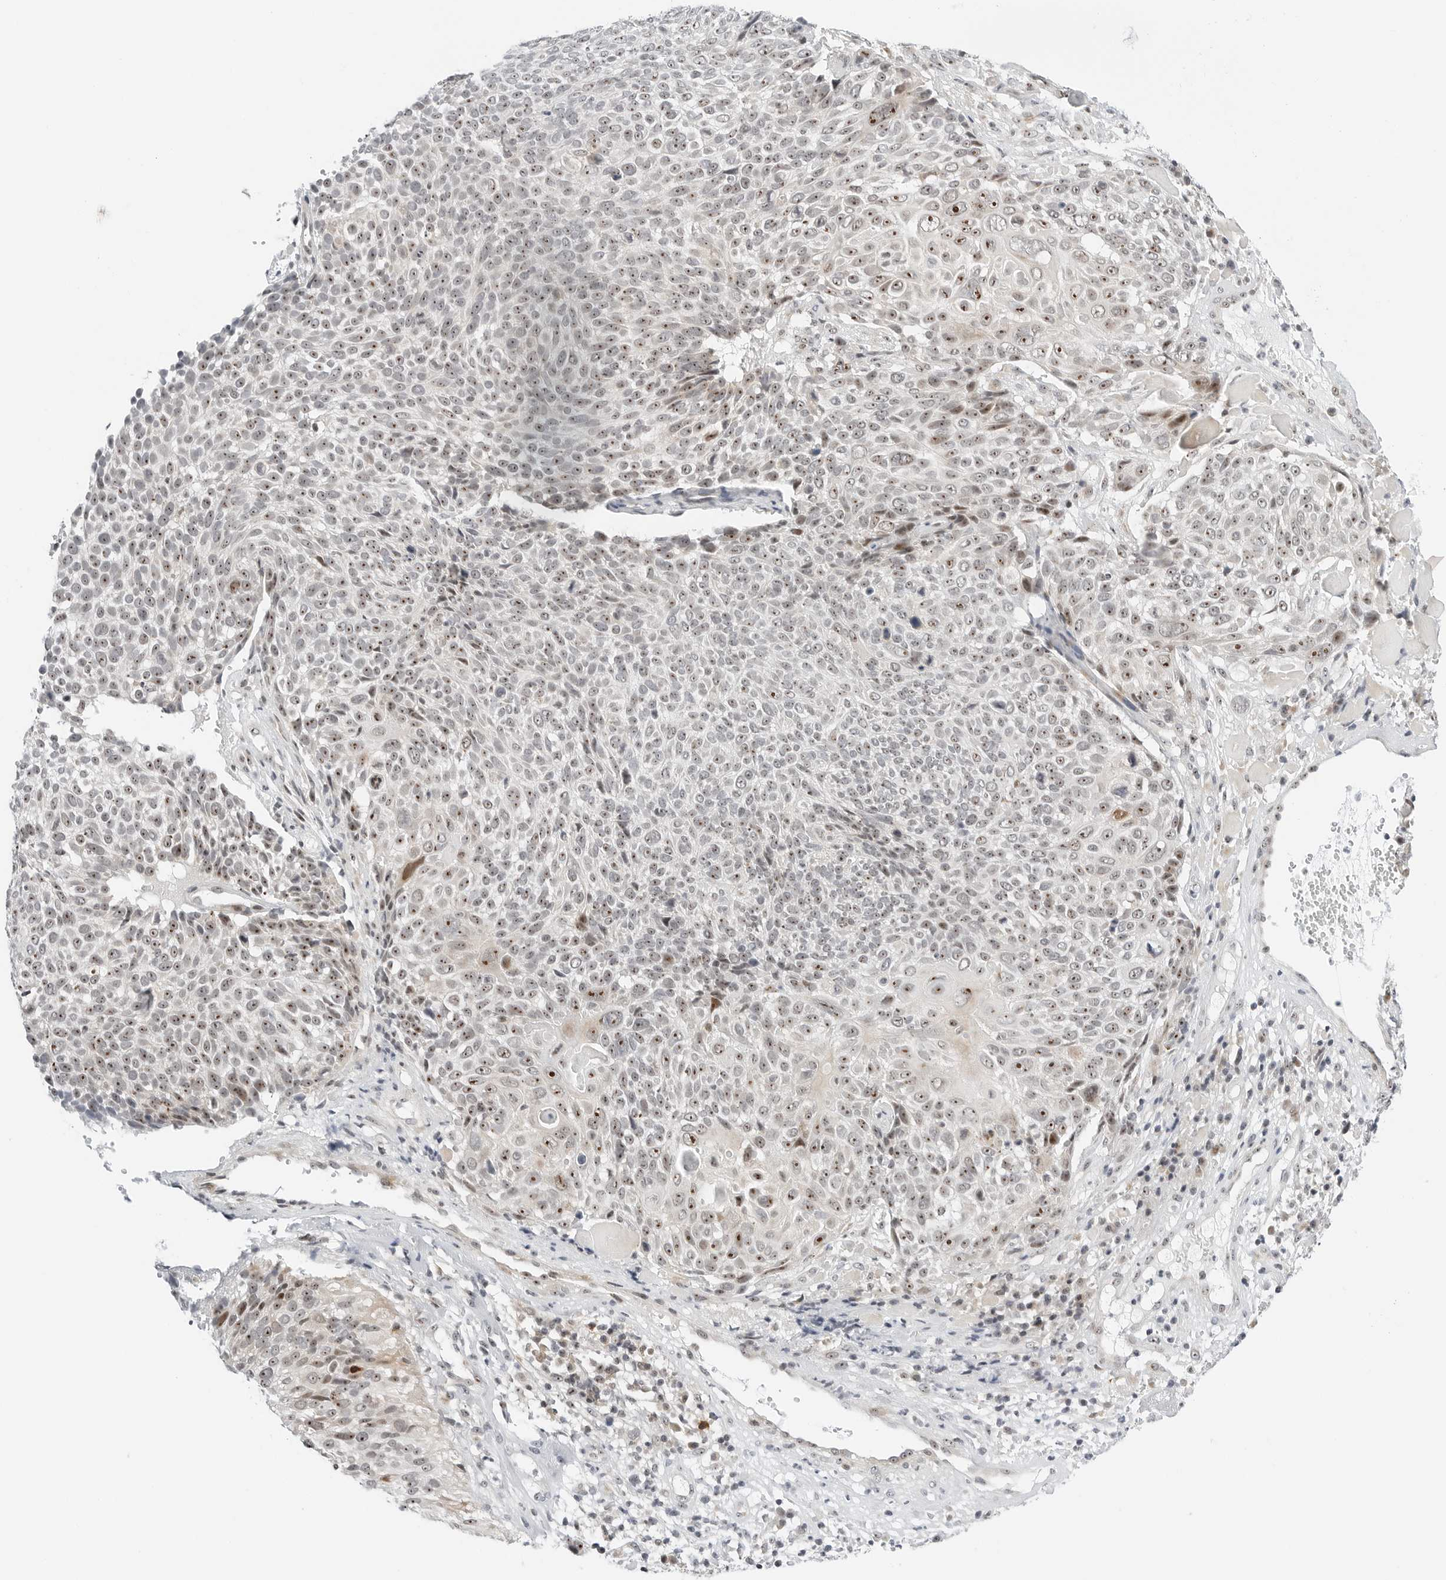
{"staining": {"intensity": "moderate", "quantity": ">75%", "location": "nuclear"}, "tissue": "cervical cancer", "cell_type": "Tumor cells", "image_type": "cancer", "snomed": [{"axis": "morphology", "description": "Squamous cell carcinoma, NOS"}, {"axis": "topography", "description": "Cervix"}], "caption": "Human cervical cancer stained with a protein marker demonstrates moderate staining in tumor cells.", "gene": "RIMKLA", "patient": {"sex": "female", "age": 74}}